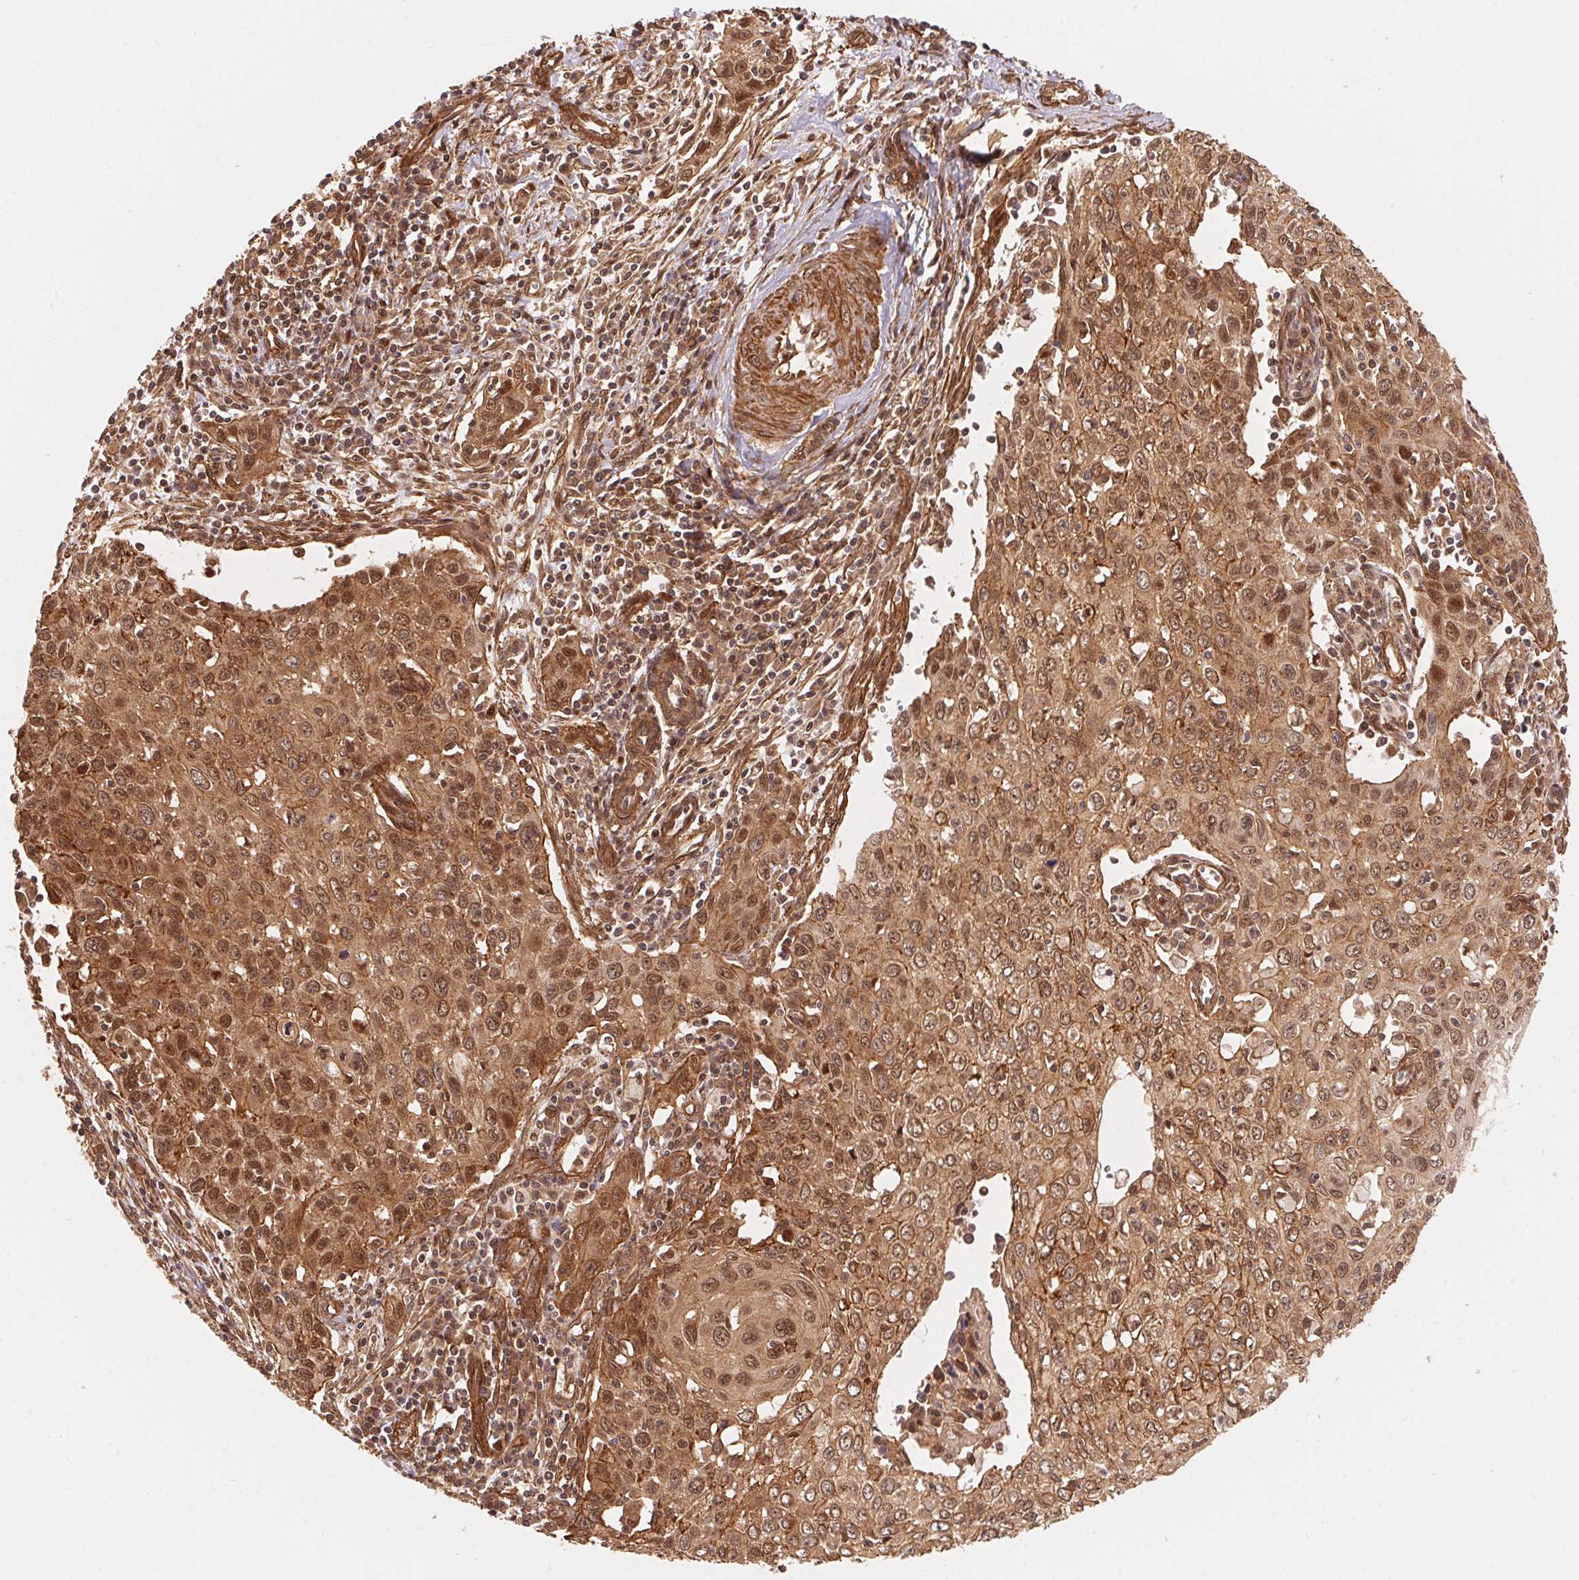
{"staining": {"intensity": "moderate", "quantity": ">75%", "location": "cytoplasmic/membranous,nuclear"}, "tissue": "cervical cancer", "cell_type": "Tumor cells", "image_type": "cancer", "snomed": [{"axis": "morphology", "description": "Squamous cell carcinoma, NOS"}, {"axis": "topography", "description": "Cervix"}], "caption": "High-power microscopy captured an IHC histopathology image of cervical squamous cell carcinoma, revealing moderate cytoplasmic/membranous and nuclear expression in approximately >75% of tumor cells. (DAB IHC, brown staining for protein, blue staining for nuclei).", "gene": "TNIP2", "patient": {"sex": "female", "age": 38}}